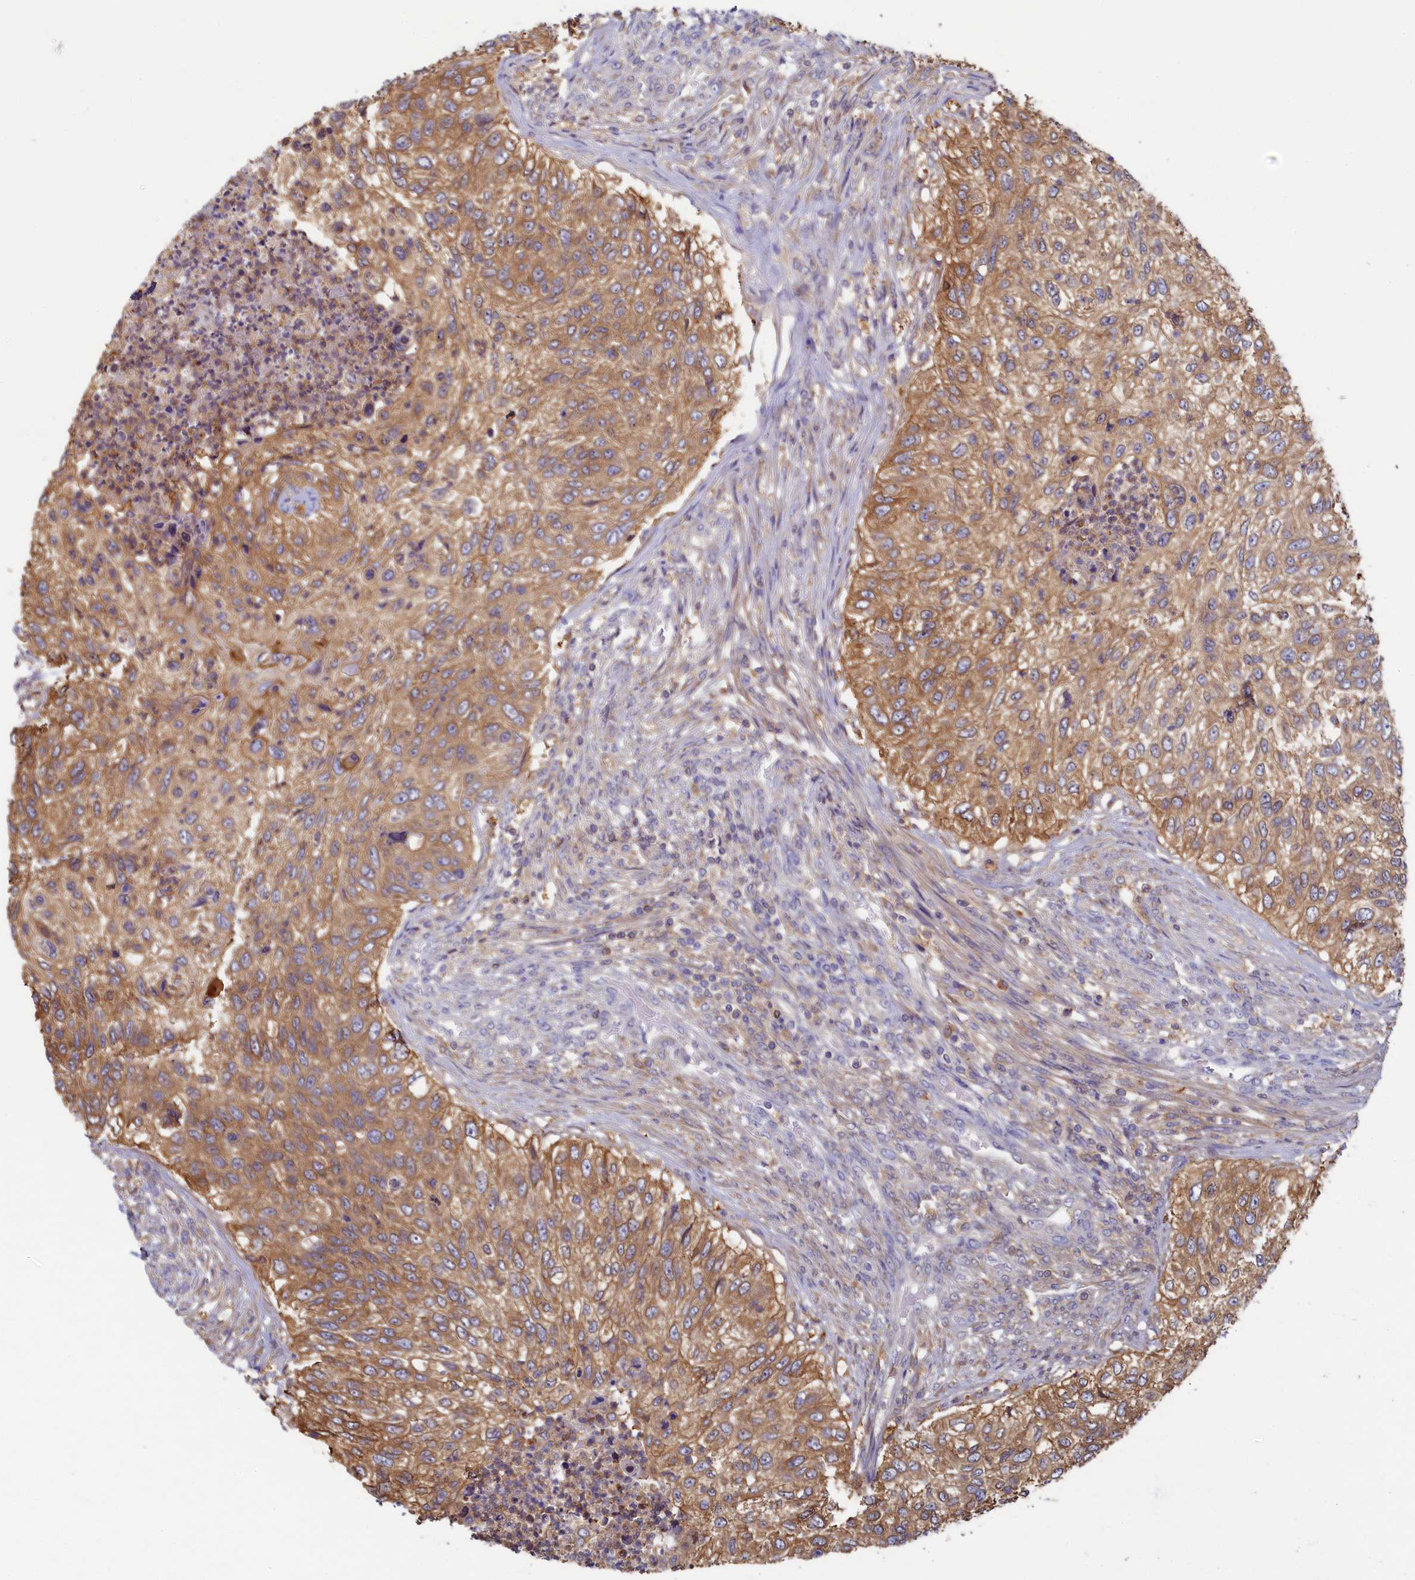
{"staining": {"intensity": "moderate", "quantity": ">75%", "location": "cytoplasmic/membranous"}, "tissue": "urothelial cancer", "cell_type": "Tumor cells", "image_type": "cancer", "snomed": [{"axis": "morphology", "description": "Urothelial carcinoma, High grade"}, {"axis": "topography", "description": "Urinary bladder"}], "caption": "Protein expression analysis of human urothelial carcinoma (high-grade) reveals moderate cytoplasmic/membranous expression in approximately >75% of tumor cells.", "gene": "TIMM8B", "patient": {"sex": "female", "age": 60}}